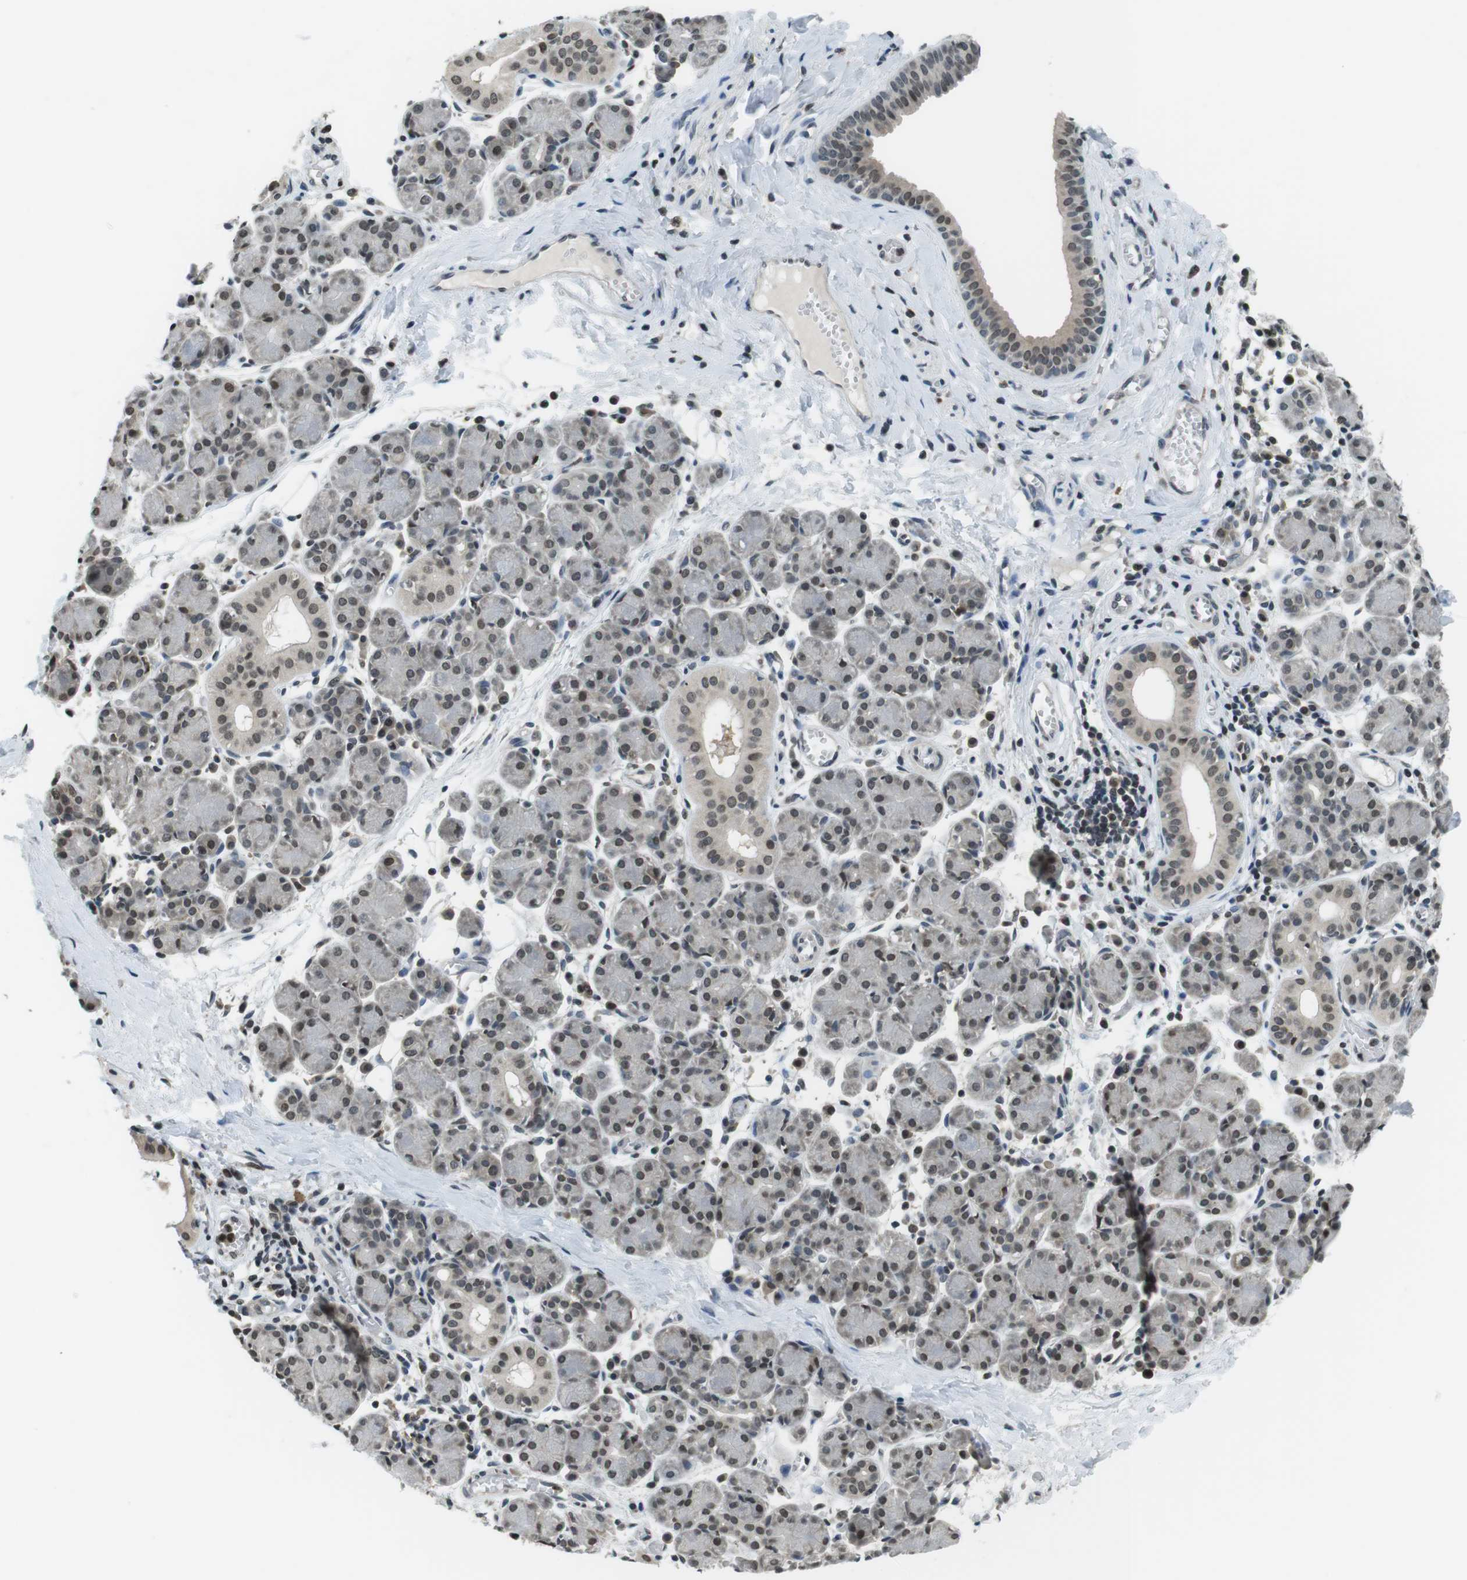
{"staining": {"intensity": "weak", "quantity": "25%-75%", "location": "nuclear"}, "tissue": "salivary gland", "cell_type": "Glandular cells", "image_type": "normal", "snomed": [{"axis": "morphology", "description": "Normal tissue, NOS"}, {"axis": "morphology", "description": "Inflammation, NOS"}, {"axis": "topography", "description": "Lymph node"}, {"axis": "topography", "description": "Salivary gland"}], "caption": "Immunohistochemical staining of unremarkable salivary gland reveals low levels of weak nuclear positivity in approximately 25%-75% of glandular cells. (DAB IHC with brightfield microscopy, high magnification).", "gene": "NEK4", "patient": {"sex": "male", "age": 3}}